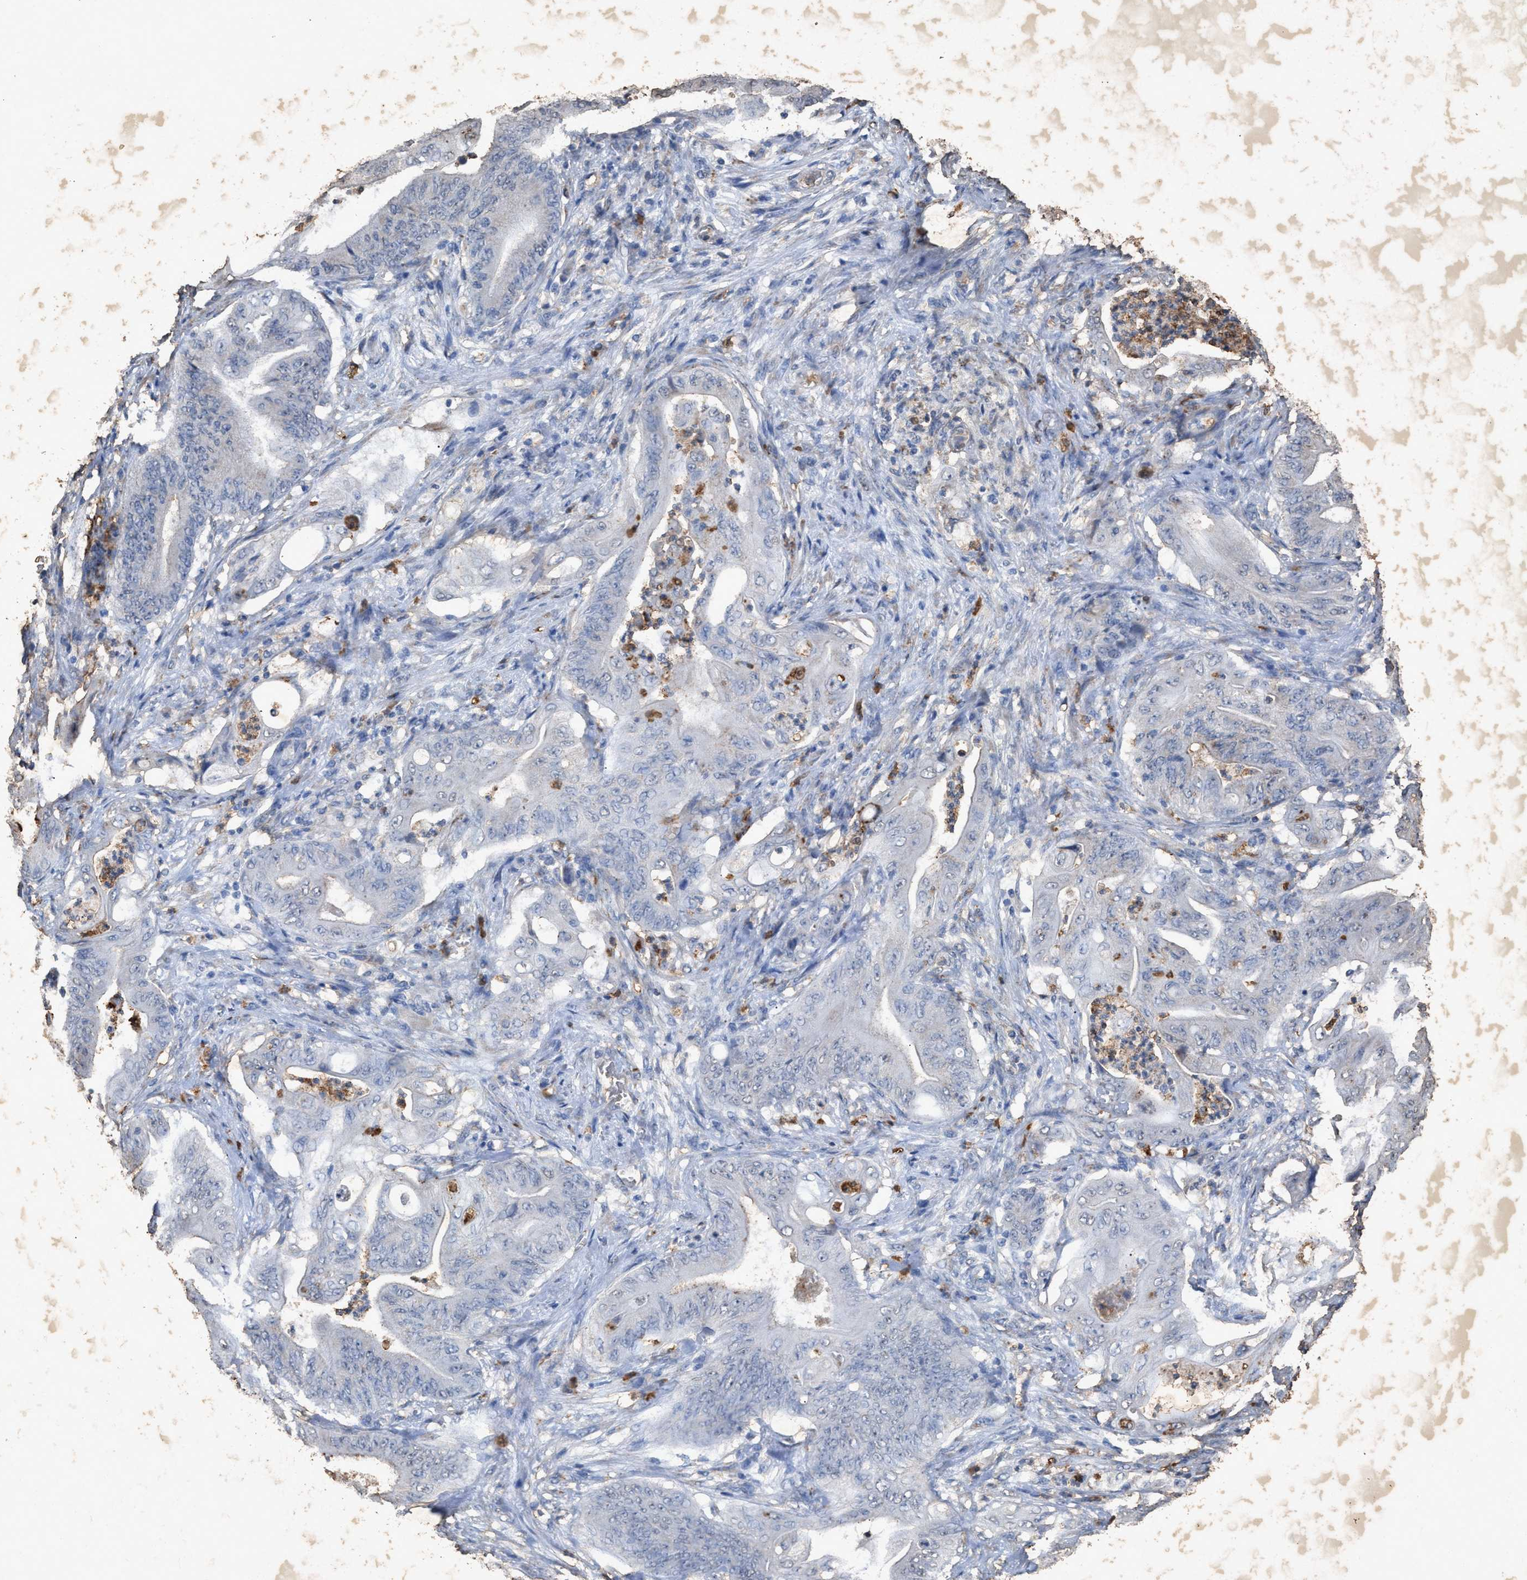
{"staining": {"intensity": "negative", "quantity": "none", "location": "none"}, "tissue": "stomach cancer", "cell_type": "Tumor cells", "image_type": "cancer", "snomed": [{"axis": "morphology", "description": "Adenocarcinoma, NOS"}, {"axis": "topography", "description": "Stomach"}], "caption": "Immunohistochemistry micrograph of stomach cancer stained for a protein (brown), which demonstrates no positivity in tumor cells. The staining was performed using DAB to visualize the protein expression in brown, while the nuclei were stained in blue with hematoxylin (Magnification: 20x).", "gene": "LTB4R2", "patient": {"sex": "female", "age": 73}}